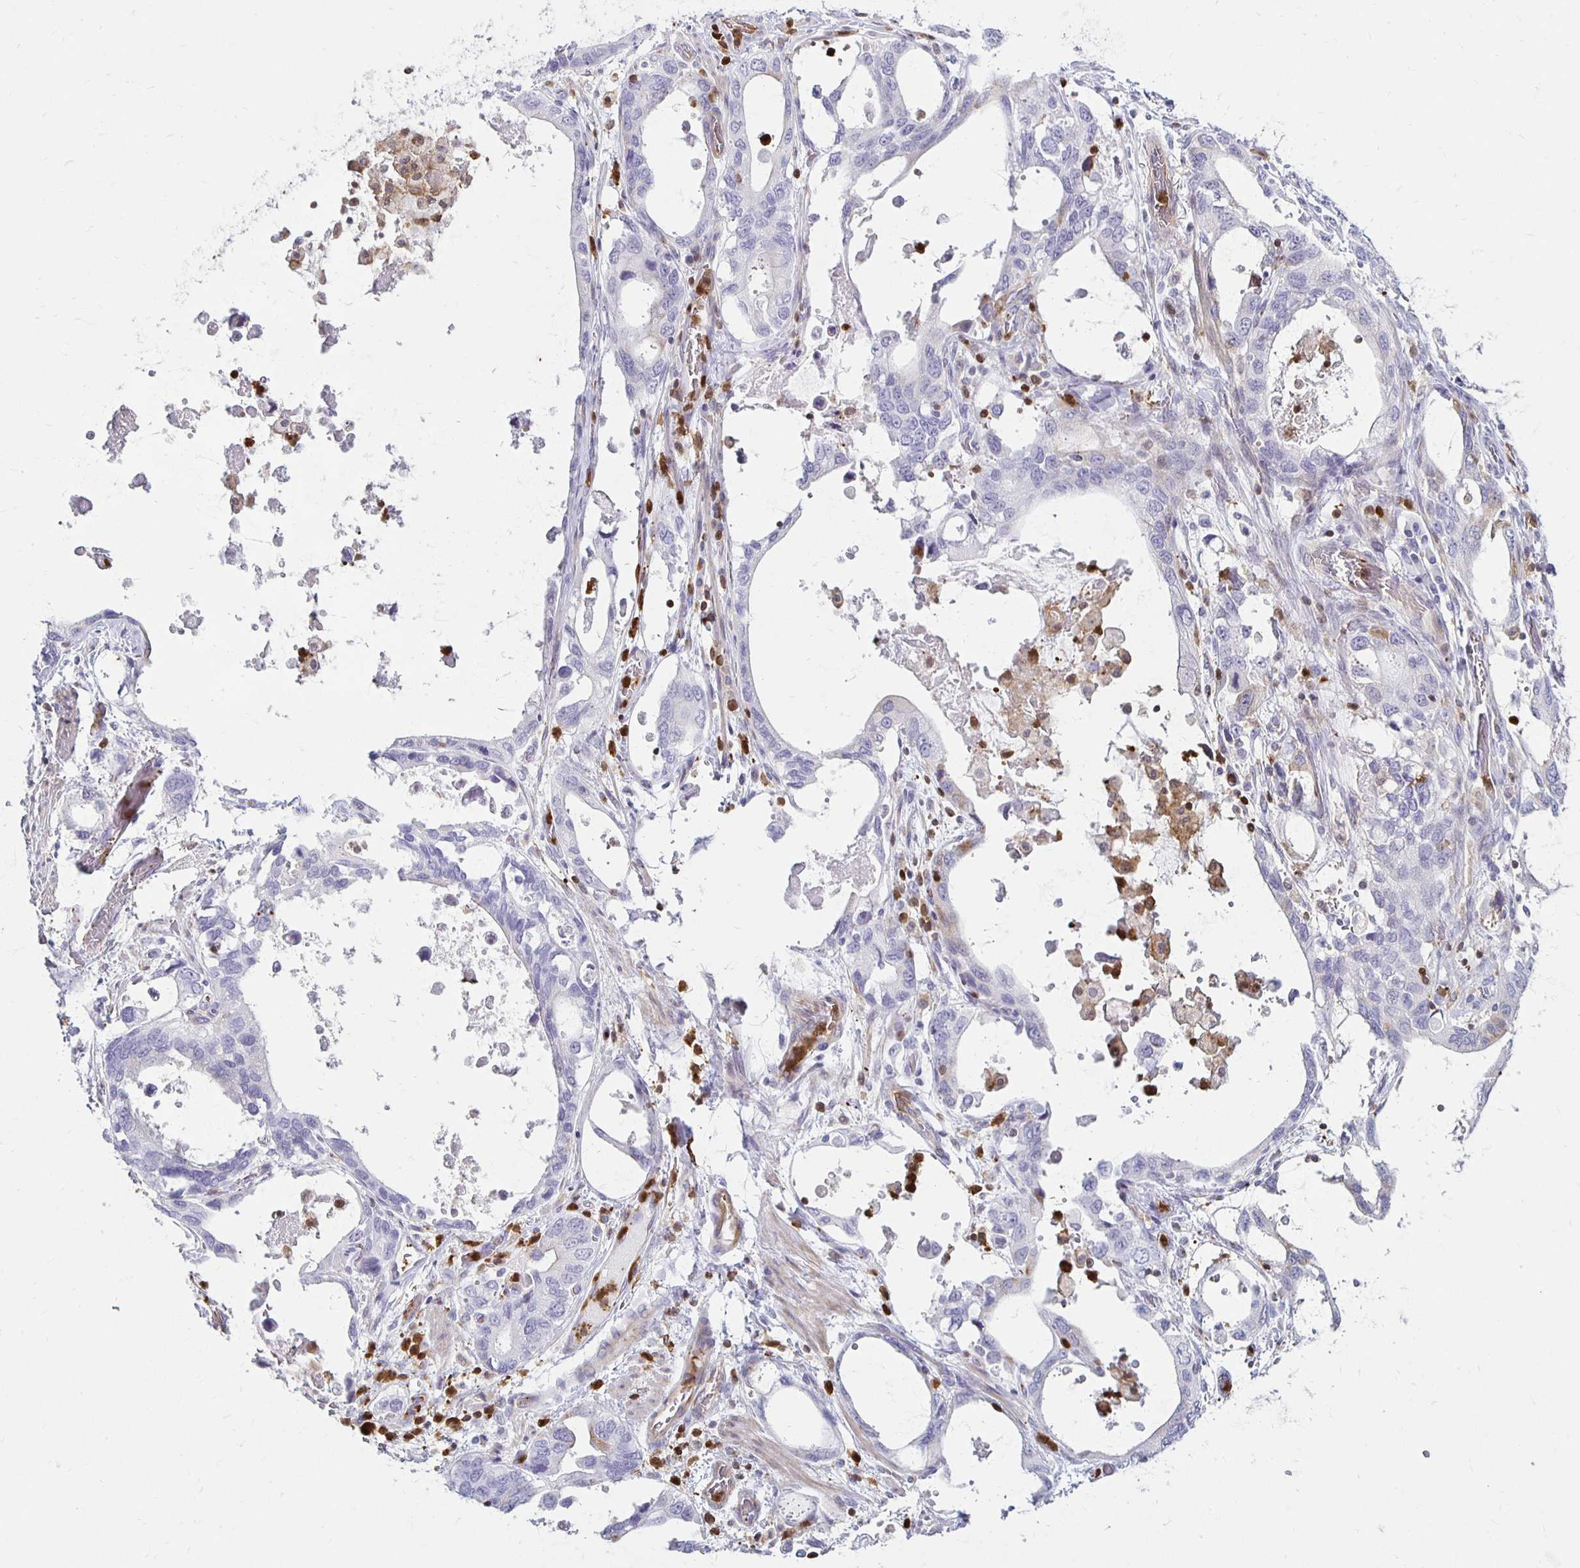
{"staining": {"intensity": "negative", "quantity": "none", "location": "none"}, "tissue": "stomach cancer", "cell_type": "Tumor cells", "image_type": "cancer", "snomed": [{"axis": "morphology", "description": "Adenocarcinoma, NOS"}, {"axis": "topography", "description": "Stomach, upper"}], "caption": "Tumor cells show no significant protein positivity in adenocarcinoma (stomach). (DAB (3,3'-diaminobenzidine) immunohistochemistry (IHC) visualized using brightfield microscopy, high magnification).", "gene": "CCL21", "patient": {"sex": "male", "age": 74}}